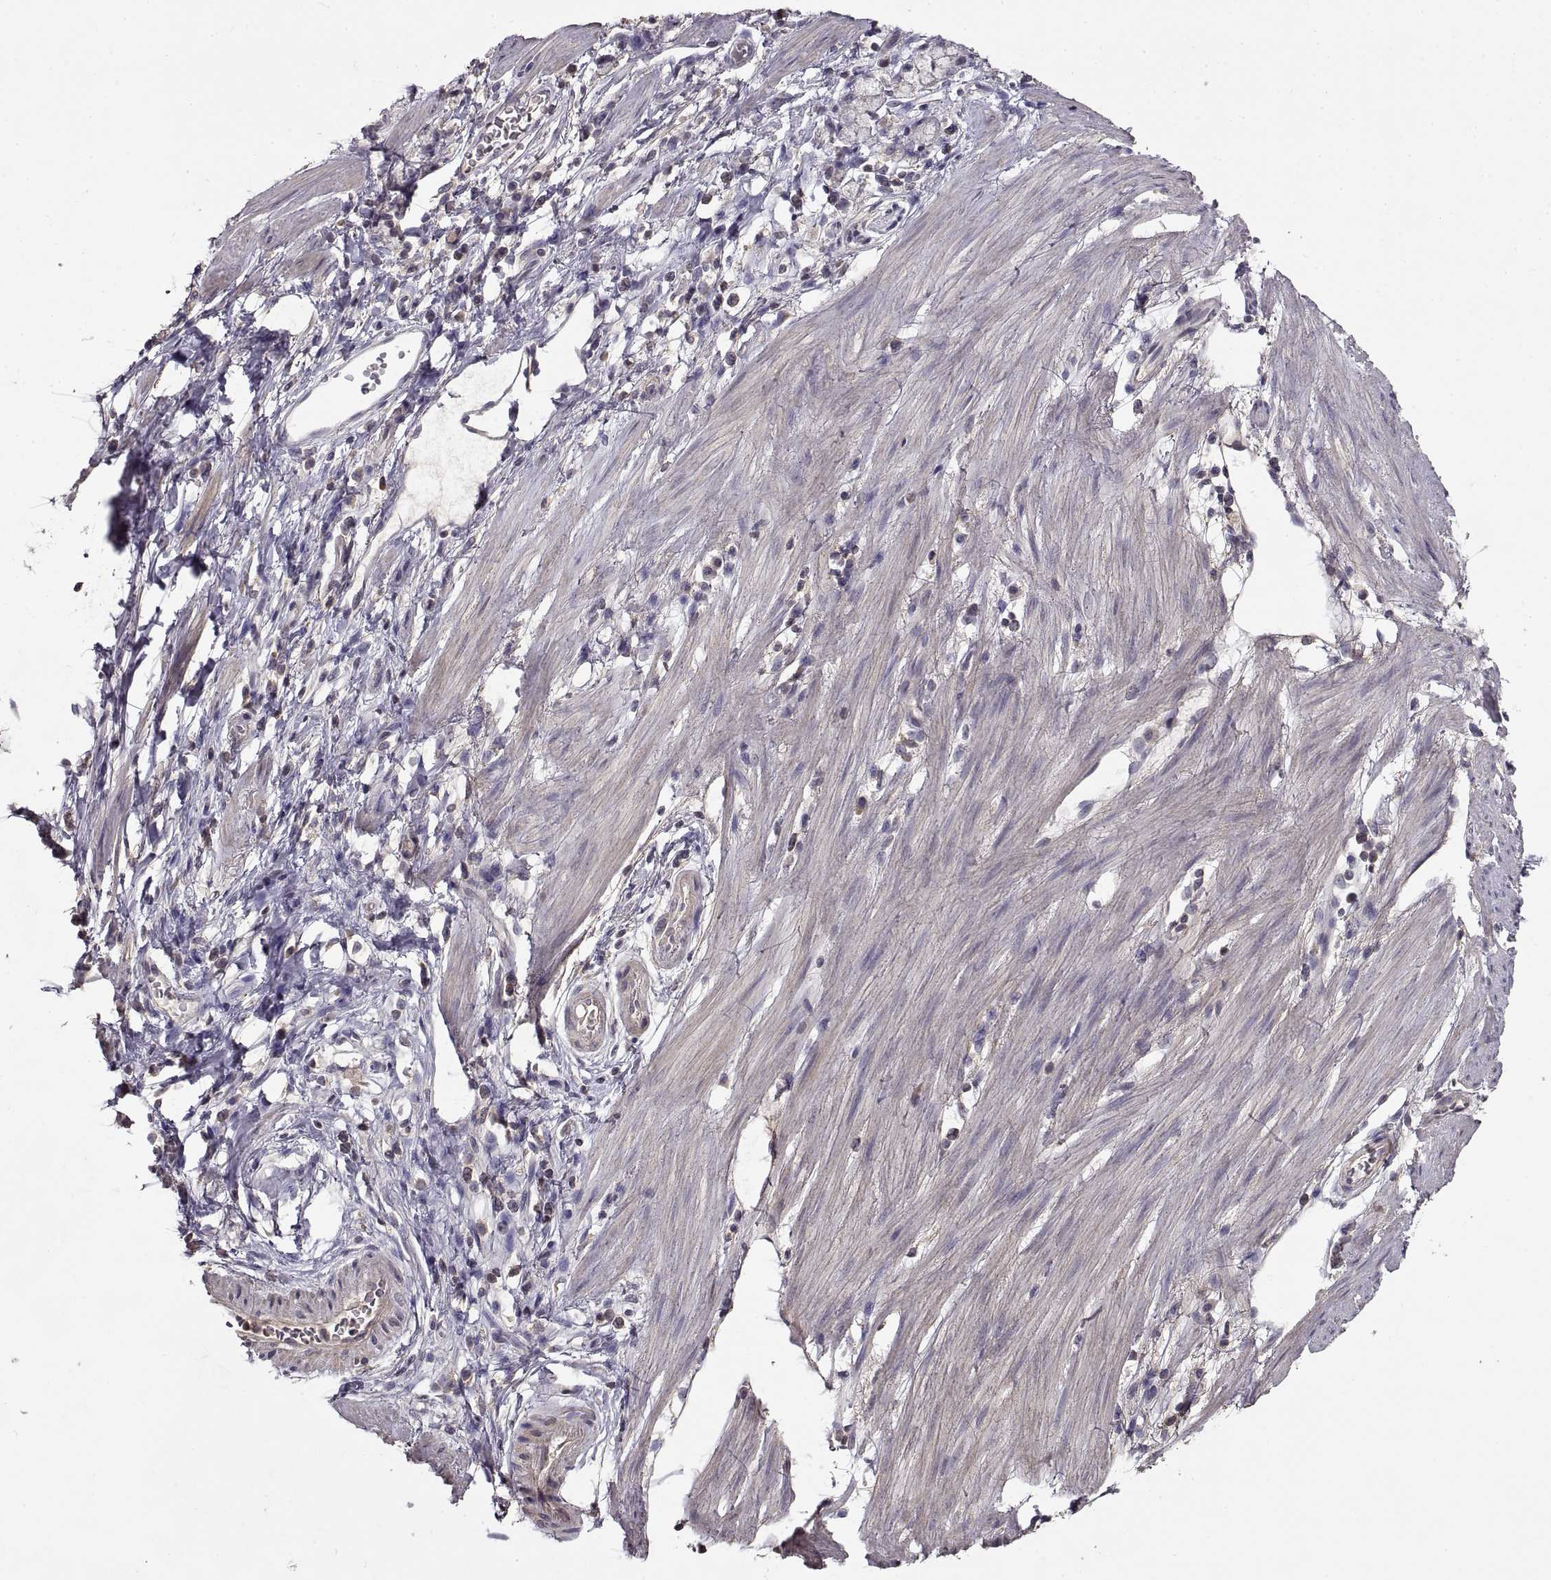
{"staining": {"intensity": "negative", "quantity": "none", "location": "none"}, "tissue": "stomach cancer", "cell_type": "Tumor cells", "image_type": "cancer", "snomed": [{"axis": "morphology", "description": "Adenocarcinoma, NOS"}, {"axis": "topography", "description": "Stomach"}], "caption": "Immunohistochemistry of adenocarcinoma (stomach) demonstrates no expression in tumor cells.", "gene": "ADAM11", "patient": {"sex": "male", "age": 58}}